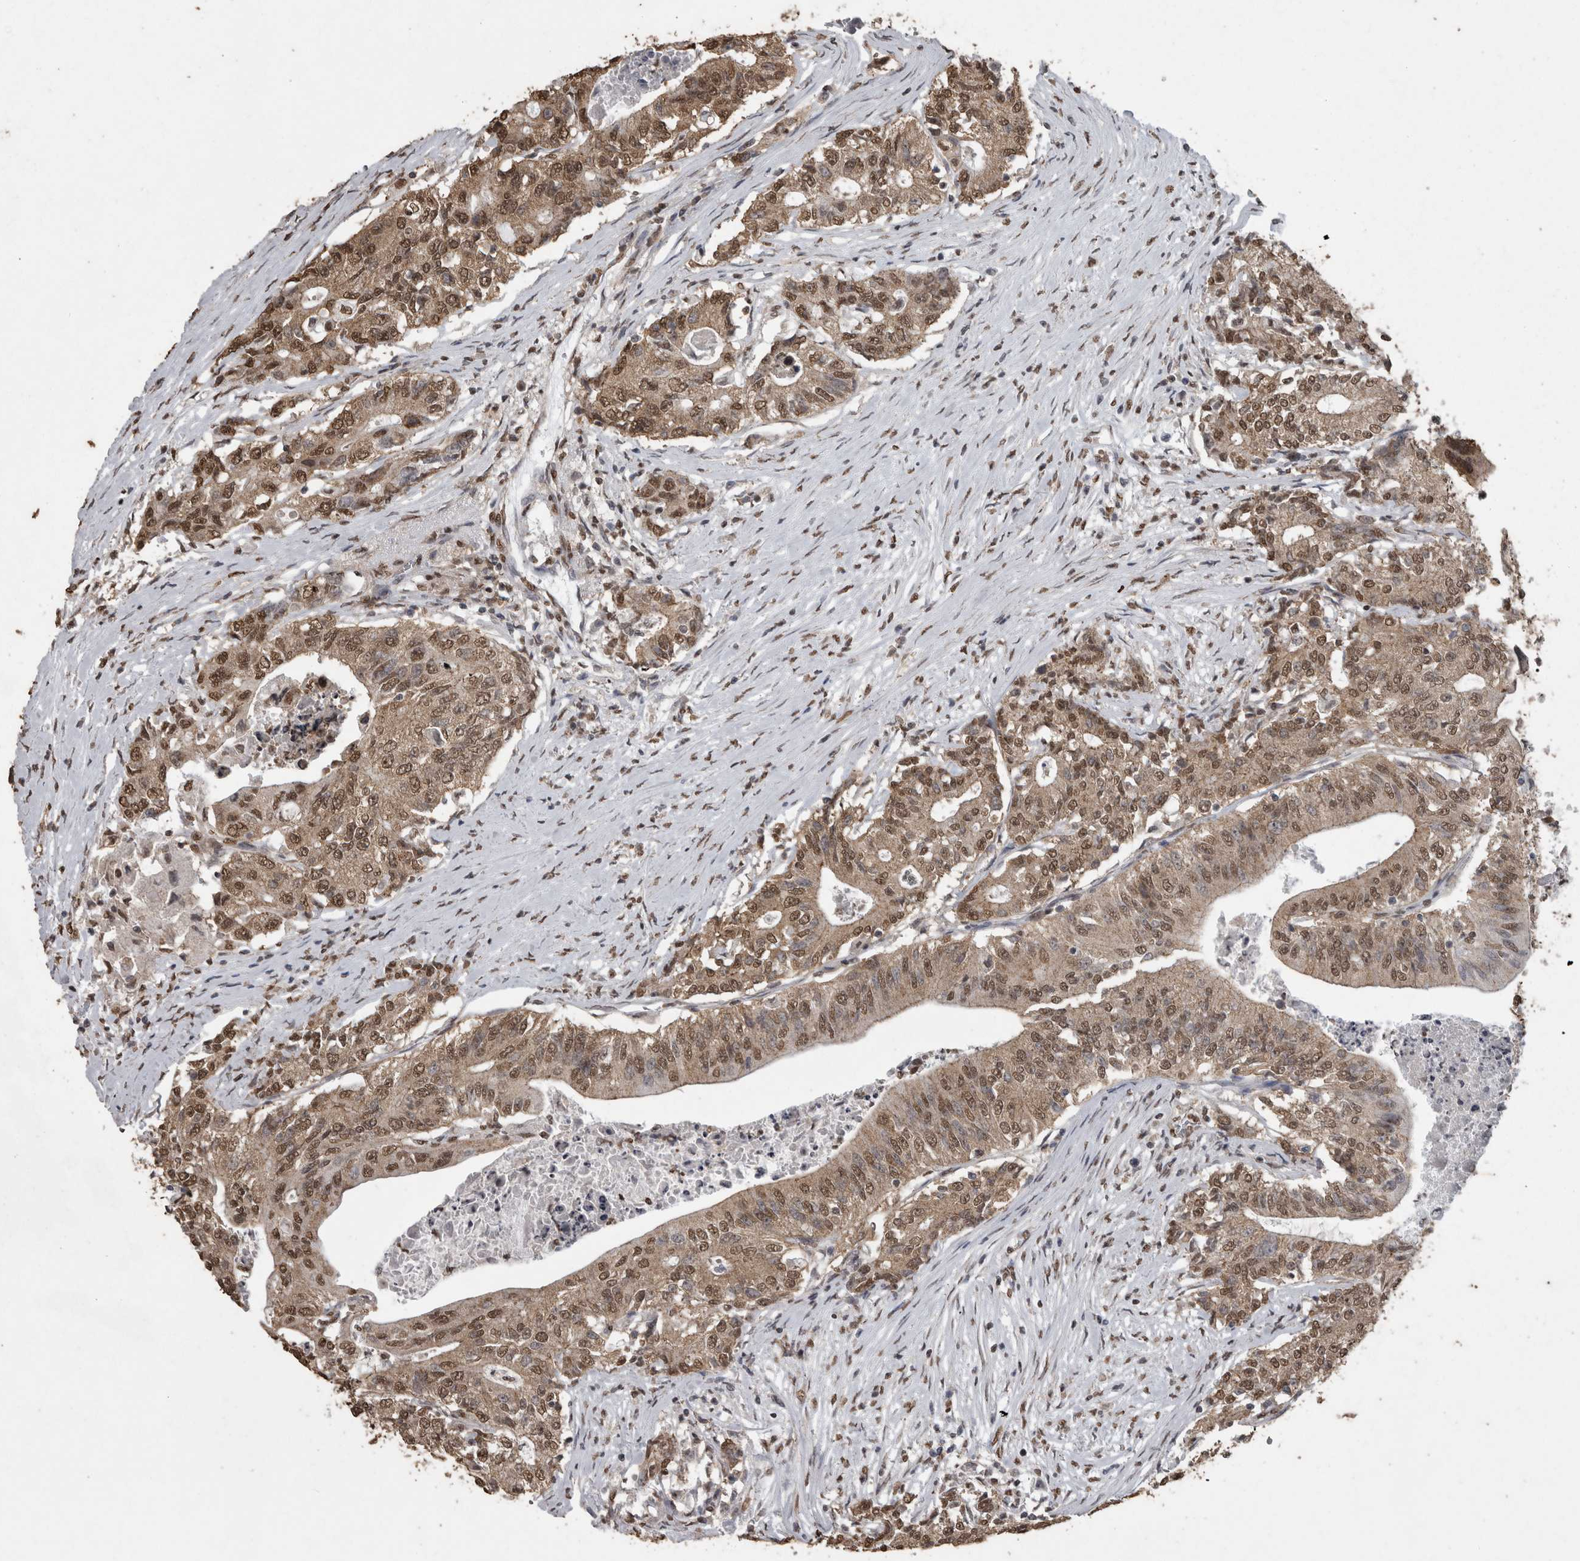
{"staining": {"intensity": "moderate", "quantity": ">75%", "location": "cytoplasmic/membranous,nuclear"}, "tissue": "colorectal cancer", "cell_type": "Tumor cells", "image_type": "cancer", "snomed": [{"axis": "morphology", "description": "Adenocarcinoma, NOS"}, {"axis": "topography", "description": "Colon"}], "caption": "The histopathology image displays staining of colorectal cancer (adenocarcinoma), revealing moderate cytoplasmic/membranous and nuclear protein staining (brown color) within tumor cells.", "gene": "SMAD7", "patient": {"sex": "female", "age": 77}}